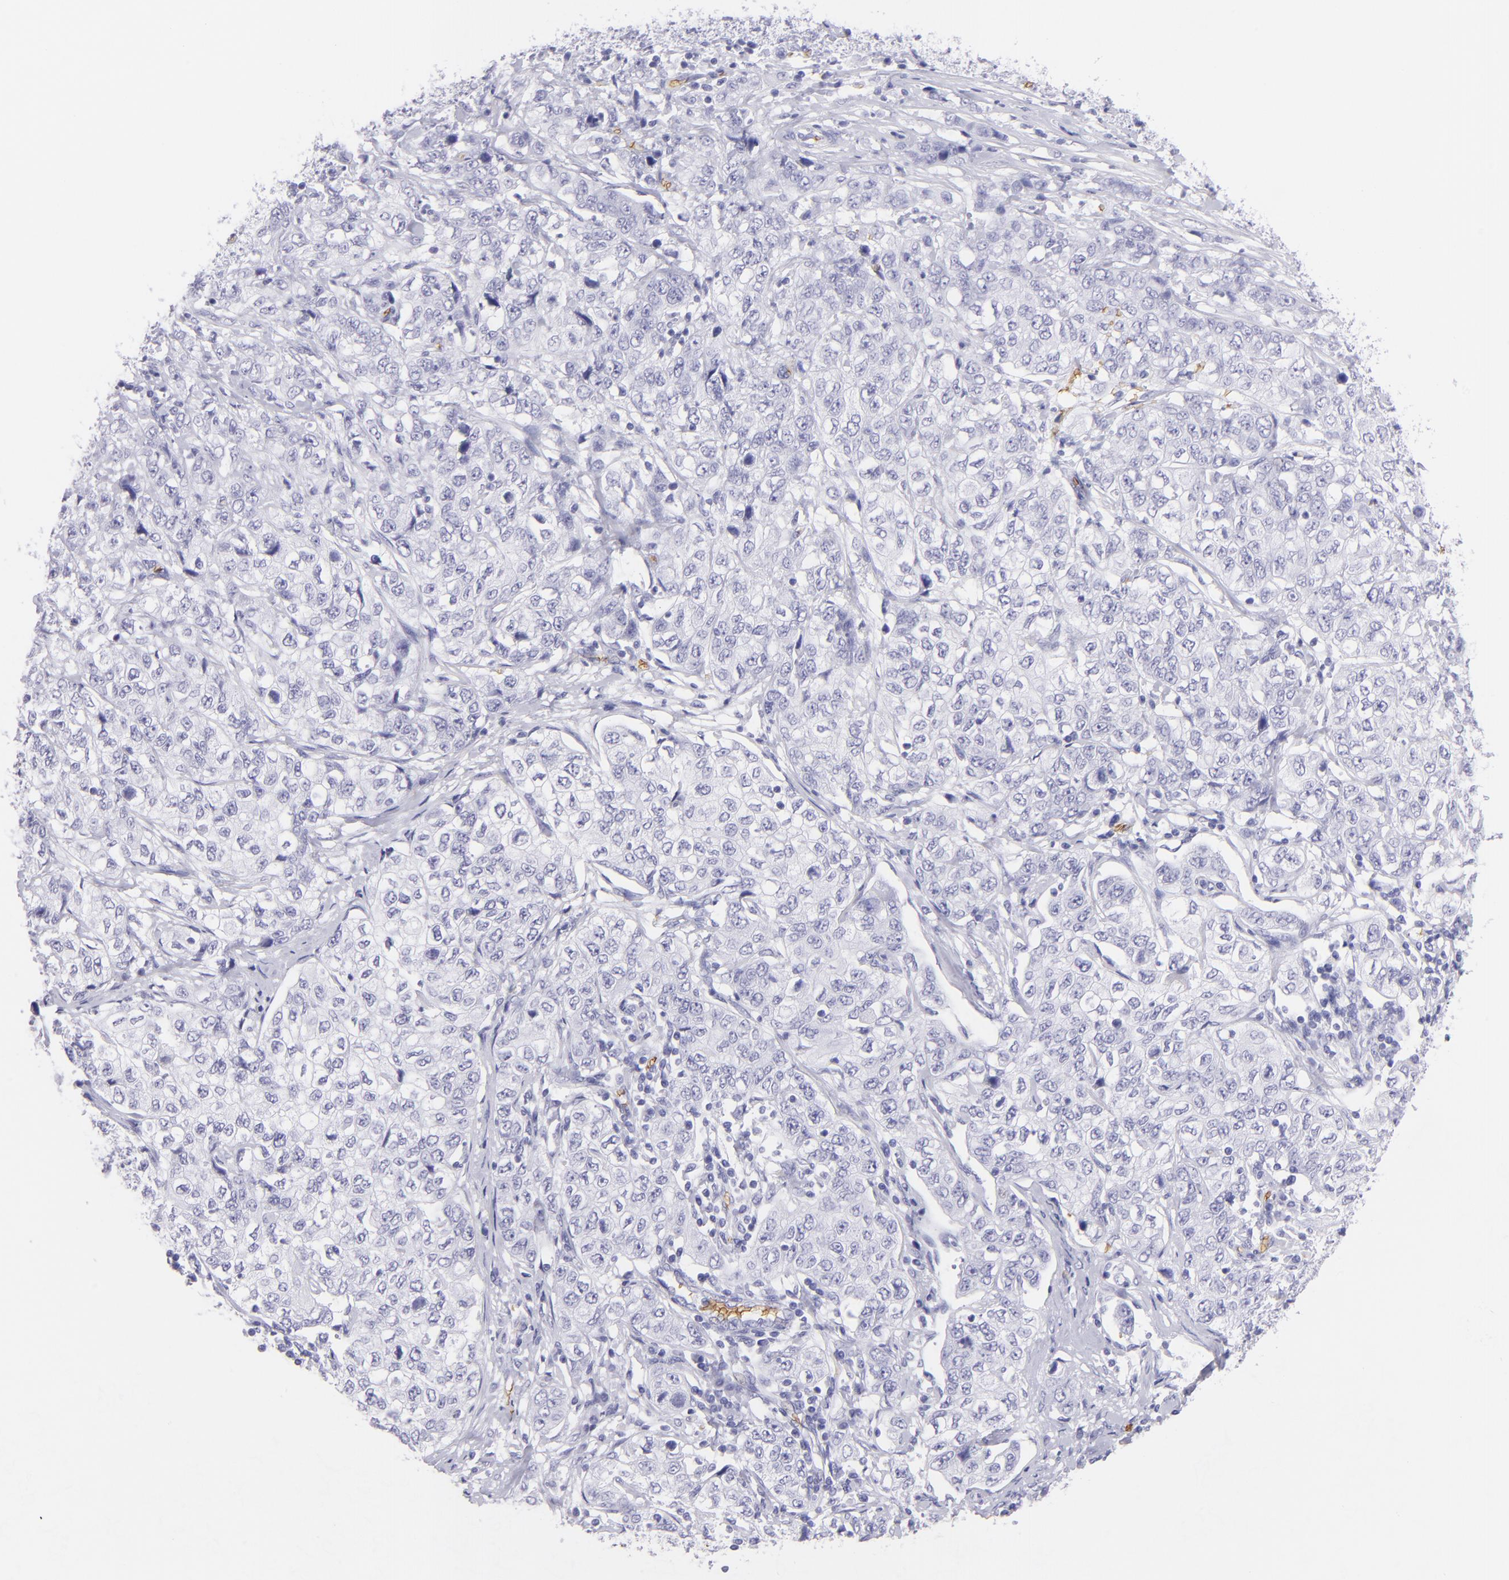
{"staining": {"intensity": "negative", "quantity": "none", "location": "none"}, "tissue": "stomach cancer", "cell_type": "Tumor cells", "image_type": "cancer", "snomed": [{"axis": "morphology", "description": "Adenocarcinoma, NOS"}, {"axis": "topography", "description": "Stomach"}], "caption": "This is an immunohistochemistry micrograph of stomach adenocarcinoma. There is no staining in tumor cells.", "gene": "GYPA", "patient": {"sex": "male", "age": 48}}